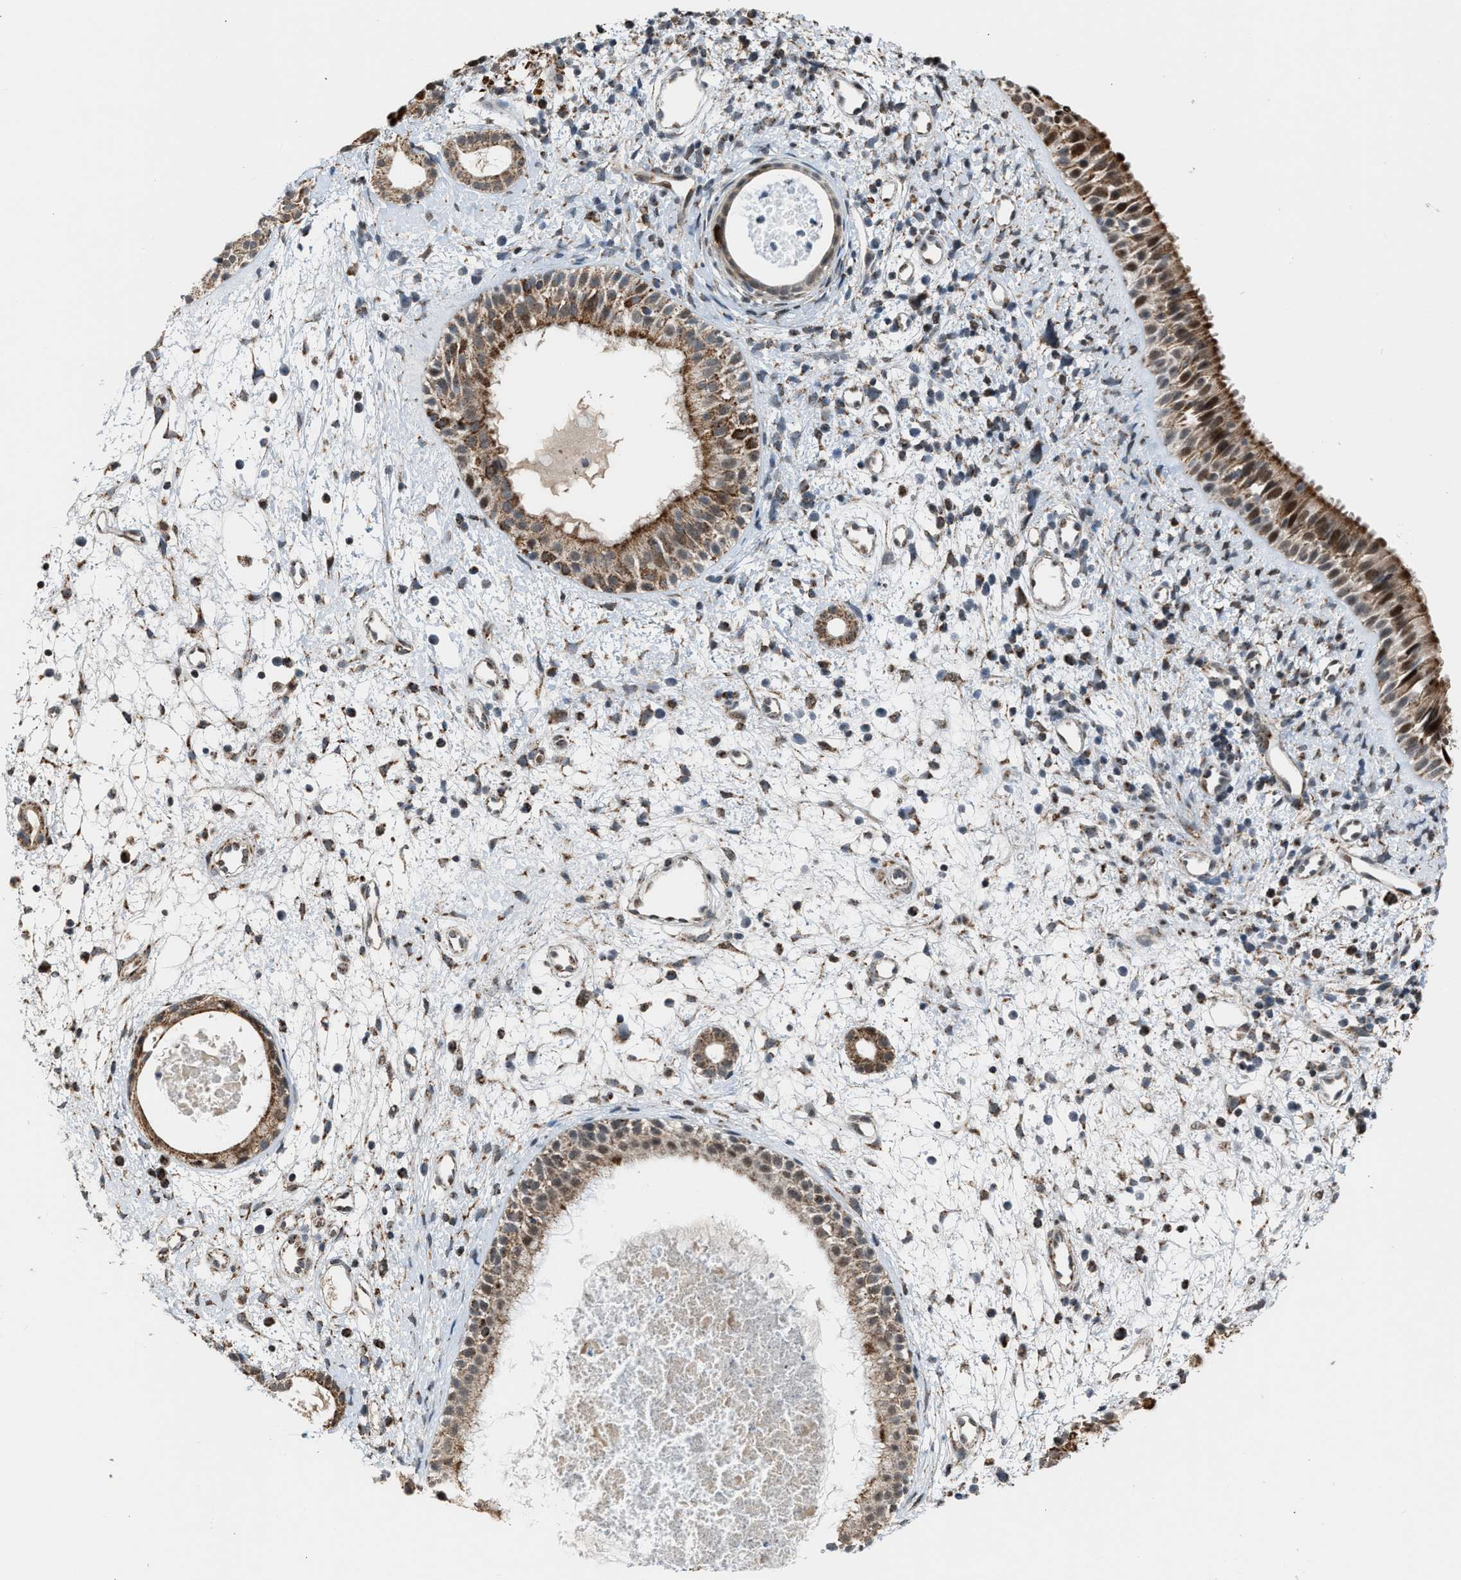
{"staining": {"intensity": "strong", "quantity": ">75%", "location": "cytoplasmic/membranous,nuclear"}, "tissue": "nasopharynx", "cell_type": "Respiratory epithelial cells", "image_type": "normal", "snomed": [{"axis": "morphology", "description": "Normal tissue, NOS"}, {"axis": "topography", "description": "Nasopharynx"}], "caption": "This histopathology image exhibits immunohistochemistry staining of benign nasopharynx, with high strong cytoplasmic/membranous,nuclear staining in about >75% of respiratory epithelial cells.", "gene": "CHN2", "patient": {"sex": "male", "age": 22}}